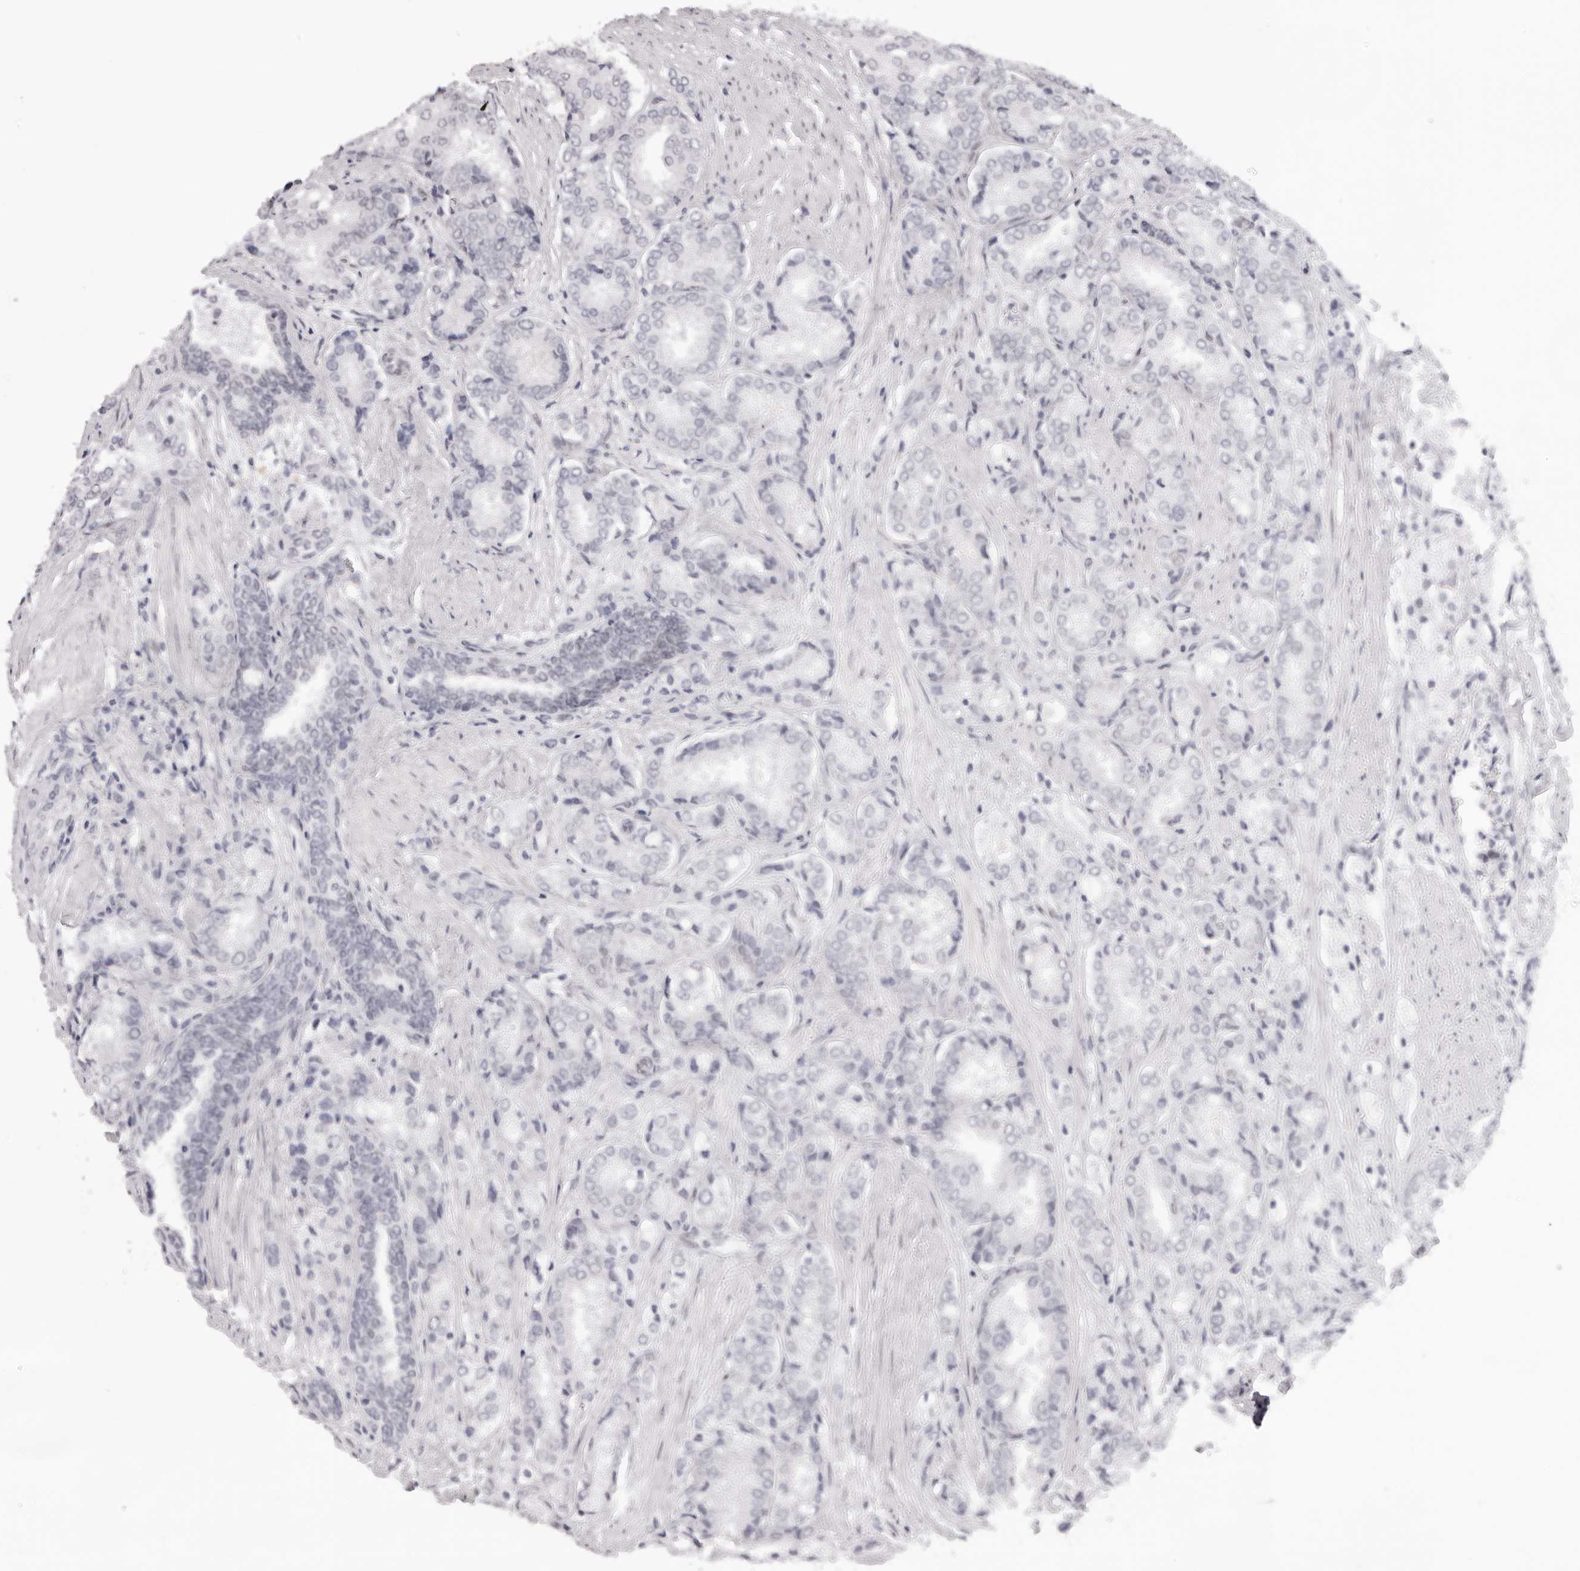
{"staining": {"intensity": "negative", "quantity": "none", "location": "none"}, "tissue": "prostate cancer", "cell_type": "Tumor cells", "image_type": "cancer", "snomed": [{"axis": "morphology", "description": "Adenocarcinoma, High grade"}, {"axis": "topography", "description": "Prostate"}], "caption": "Prostate cancer stained for a protein using immunohistochemistry (IHC) demonstrates no positivity tumor cells.", "gene": "MAFK", "patient": {"sex": "male", "age": 50}}